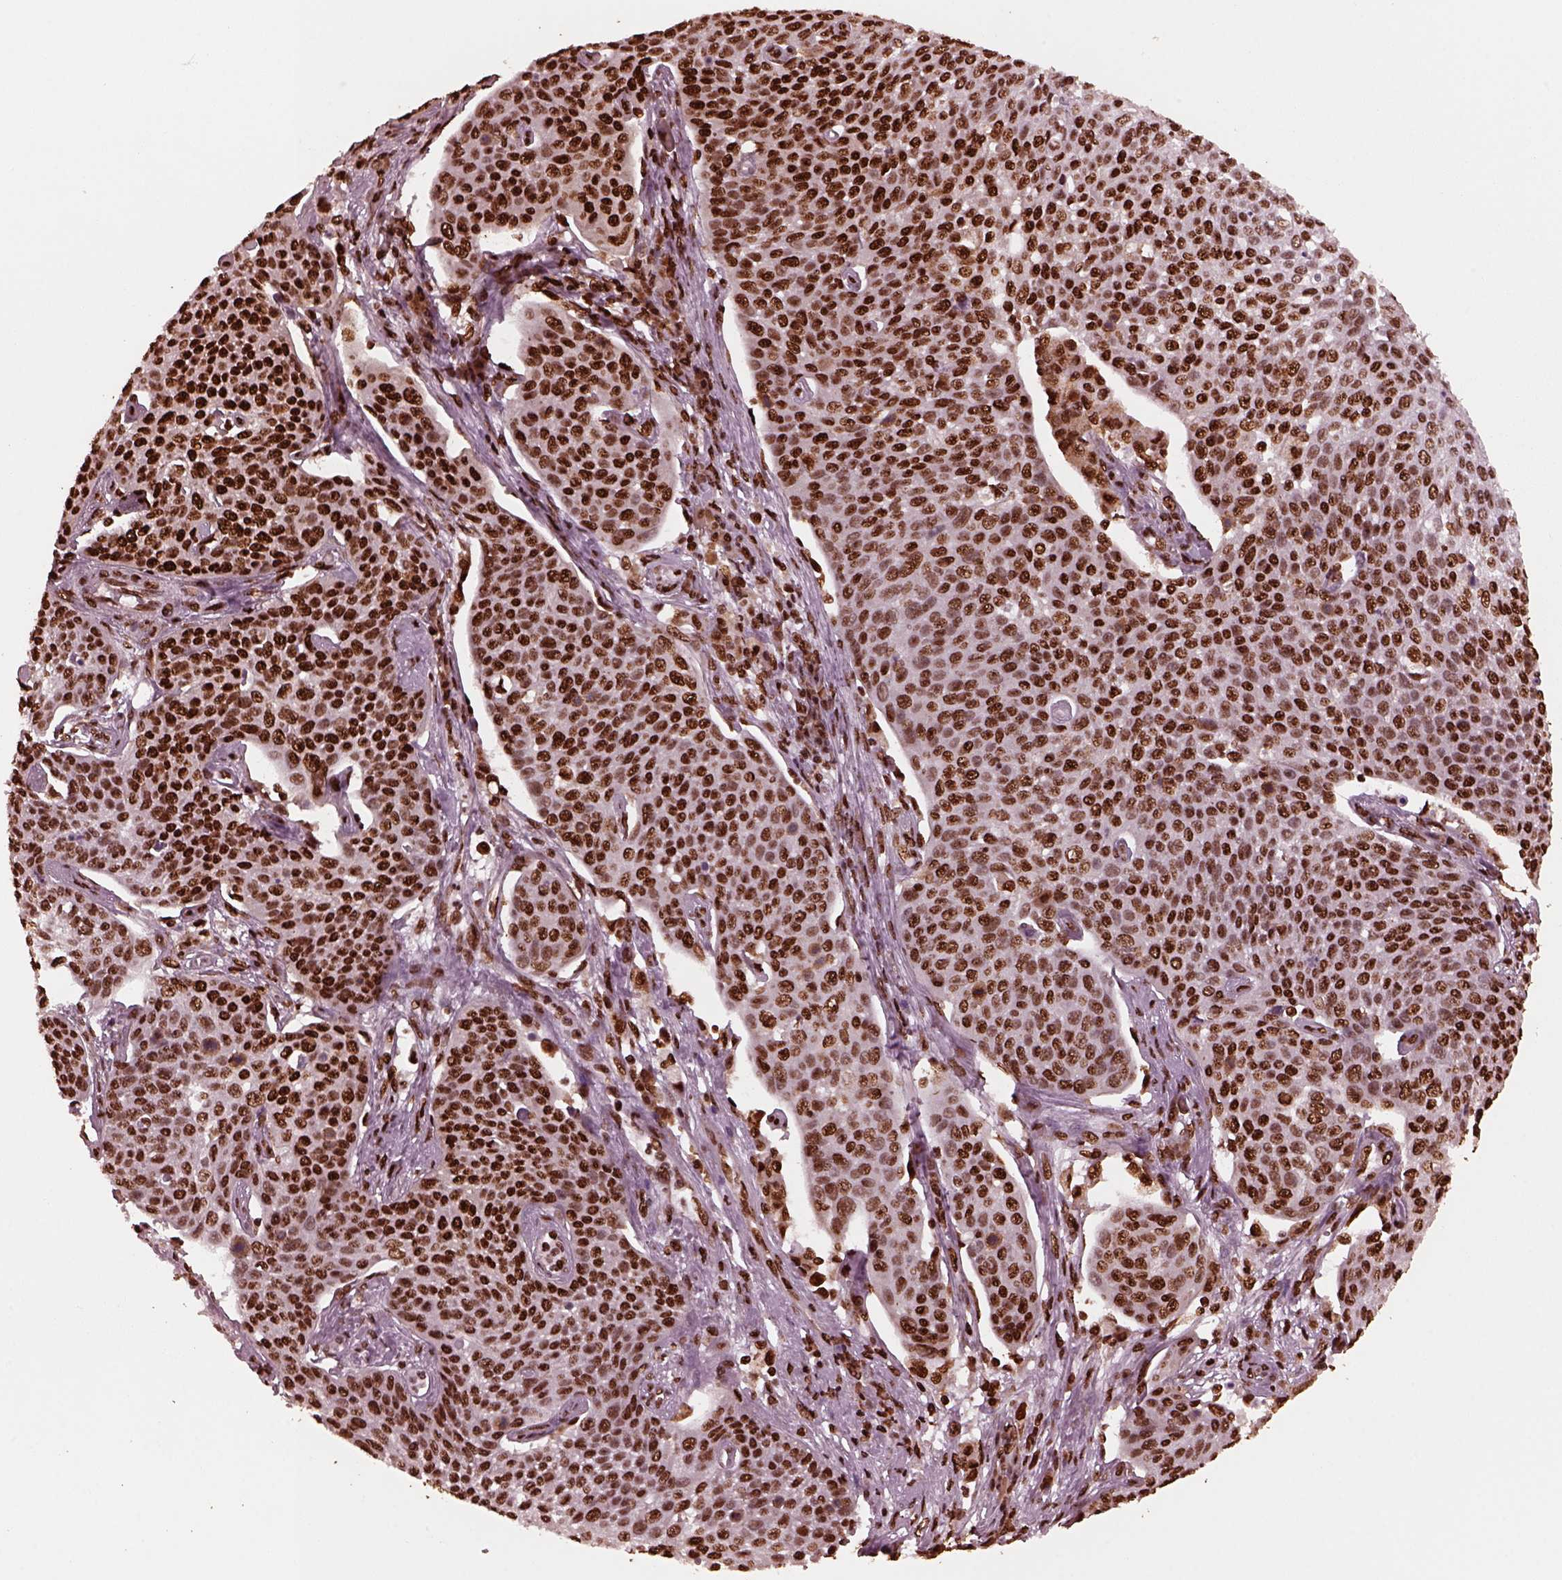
{"staining": {"intensity": "strong", "quantity": ">75%", "location": "nuclear"}, "tissue": "cervical cancer", "cell_type": "Tumor cells", "image_type": "cancer", "snomed": [{"axis": "morphology", "description": "Squamous cell carcinoma, NOS"}, {"axis": "topography", "description": "Cervix"}], "caption": "This is an image of IHC staining of cervical squamous cell carcinoma, which shows strong expression in the nuclear of tumor cells.", "gene": "NSD1", "patient": {"sex": "female", "age": 34}}